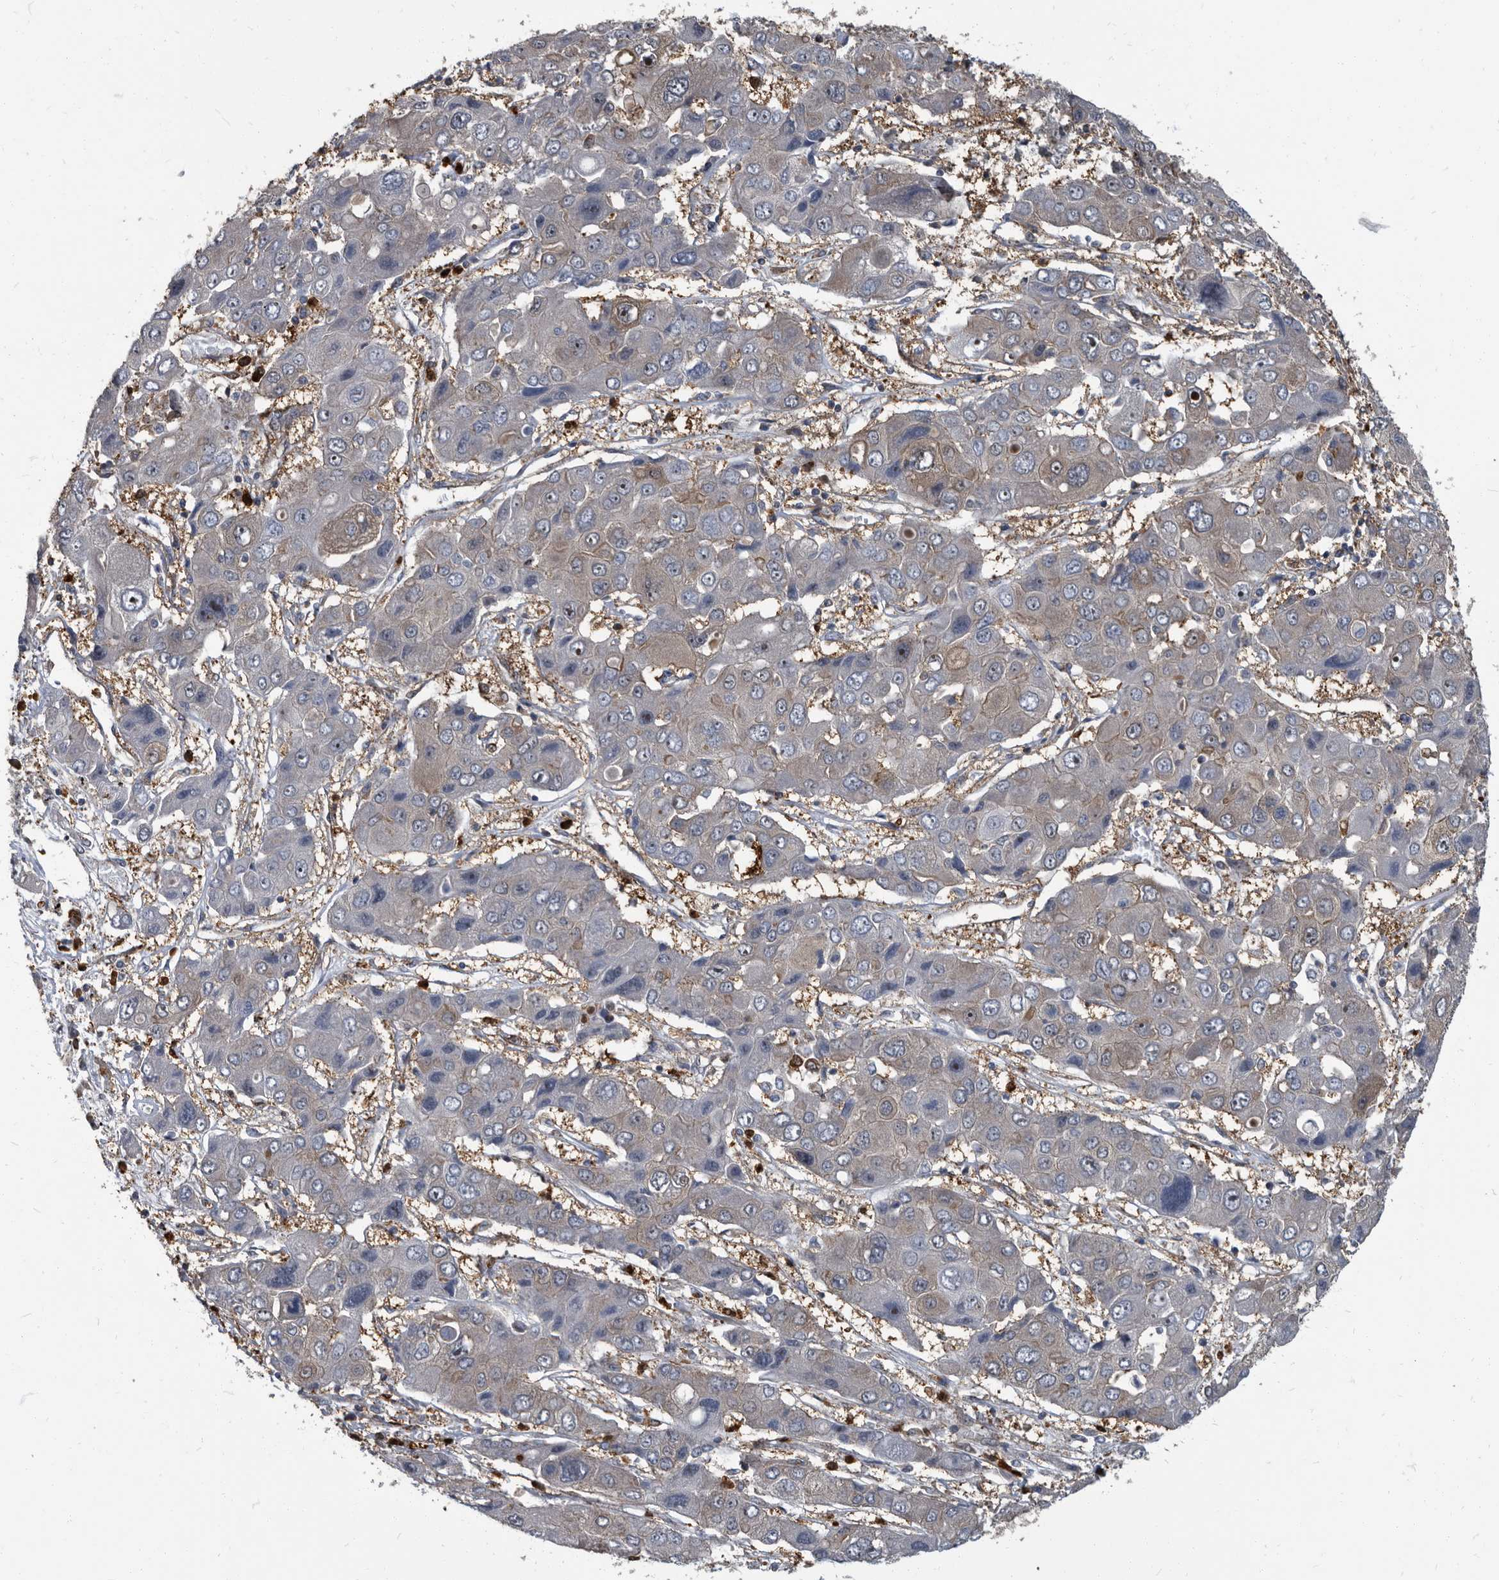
{"staining": {"intensity": "weak", "quantity": "<25%", "location": "cytoplasmic/membranous"}, "tissue": "liver cancer", "cell_type": "Tumor cells", "image_type": "cancer", "snomed": [{"axis": "morphology", "description": "Cholangiocarcinoma"}, {"axis": "topography", "description": "Liver"}], "caption": "The immunohistochemistry (IHC) image has no significant staining in tumor cells of liver cancer tissue. The staining was performed using DAB to visualize the protein expression in brown, while the nuclei were stained in blue with hematoxylin (Magnification: 20x).", "gene": "CDV3", "patient": {"sex": "male", "age": 67}}